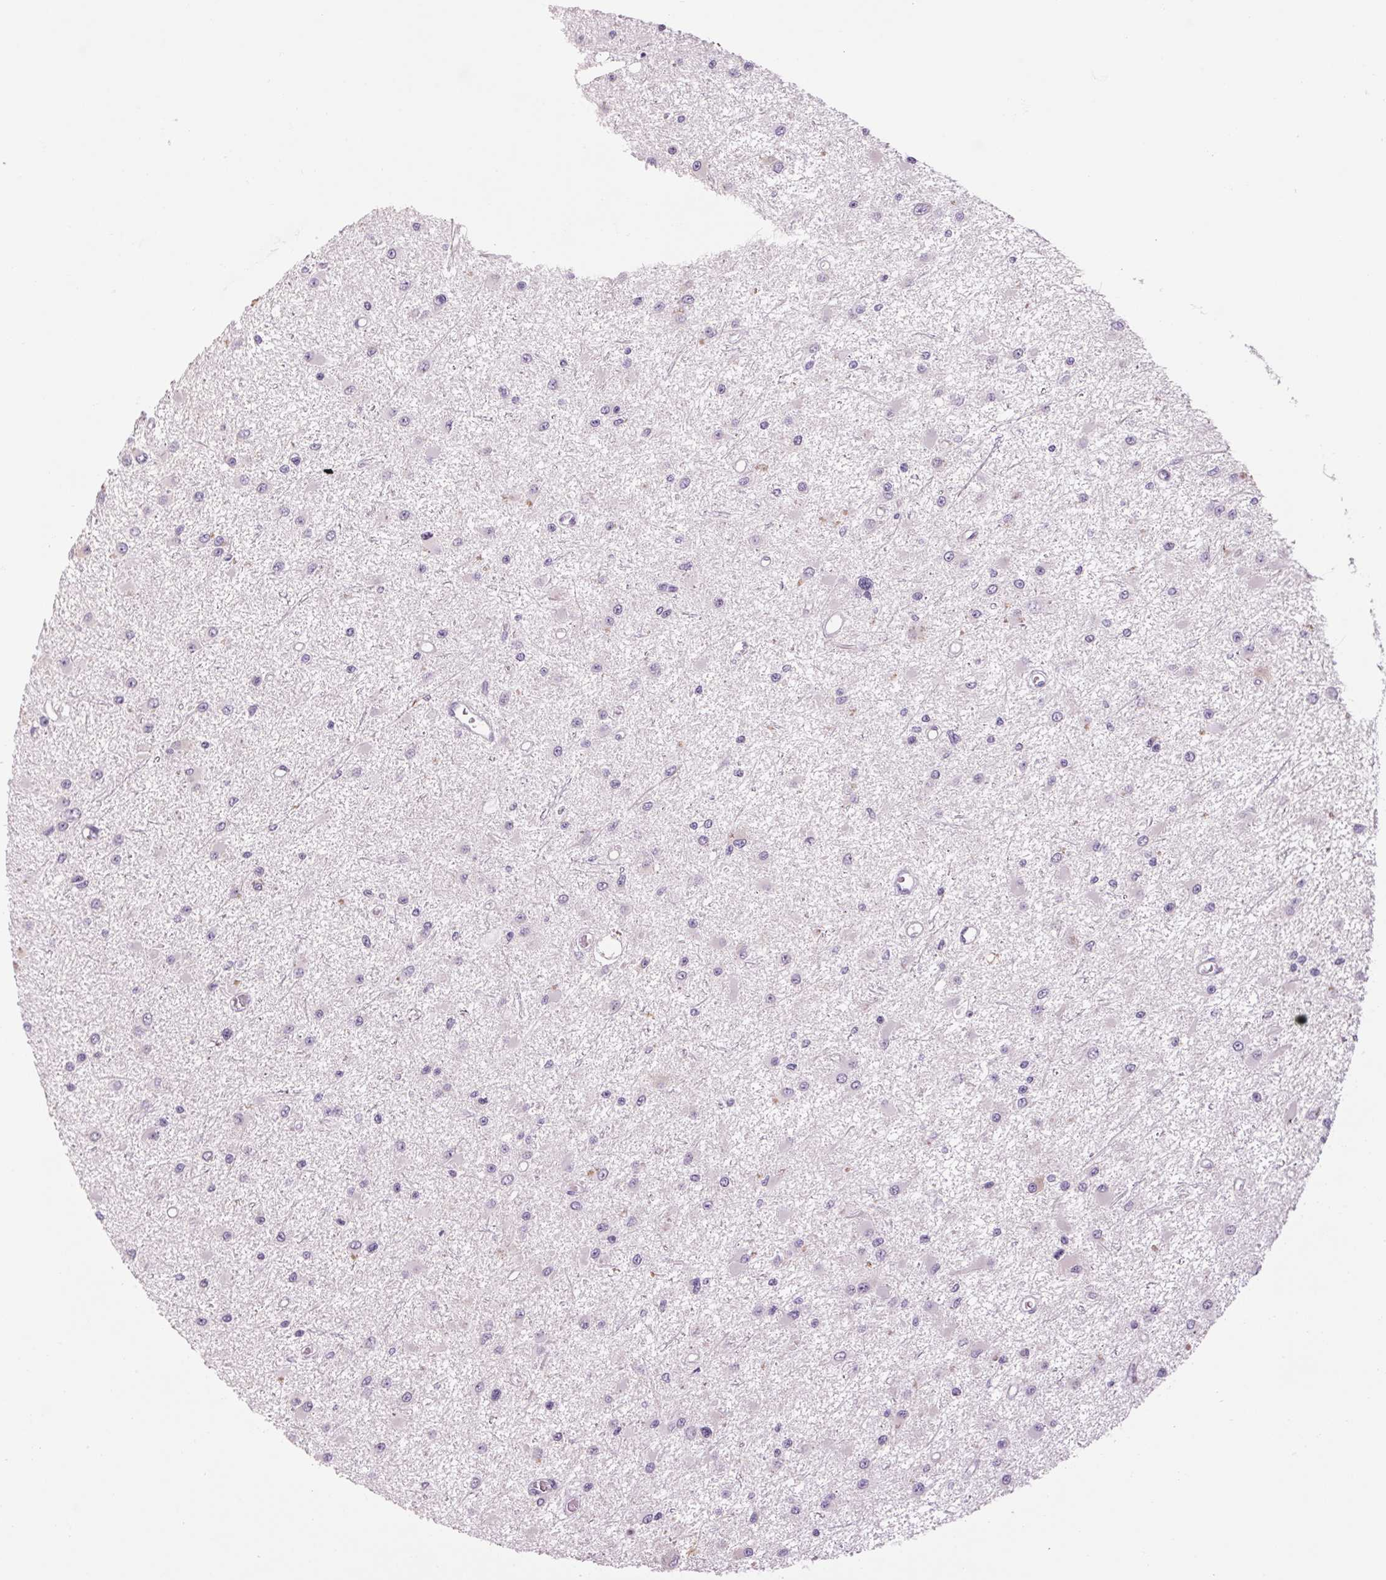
{"staining": {"intensity": "negative", "quantity": "none", "location": "none"}, "tissue": "glioma", "cell_type": "Tumor cells", "image_type": "cancer", "snomed": [{"axis": "morphology", "description": "Glioma, malignant, High grade"}, {"axis": "topography", "description": "Brain"}], "caption": "DAB immunohistochemical staining of glioma shows no significant staining in tumor cells.", "gene": "RPTN", "patient": {"sex": "male", "age": 54}}